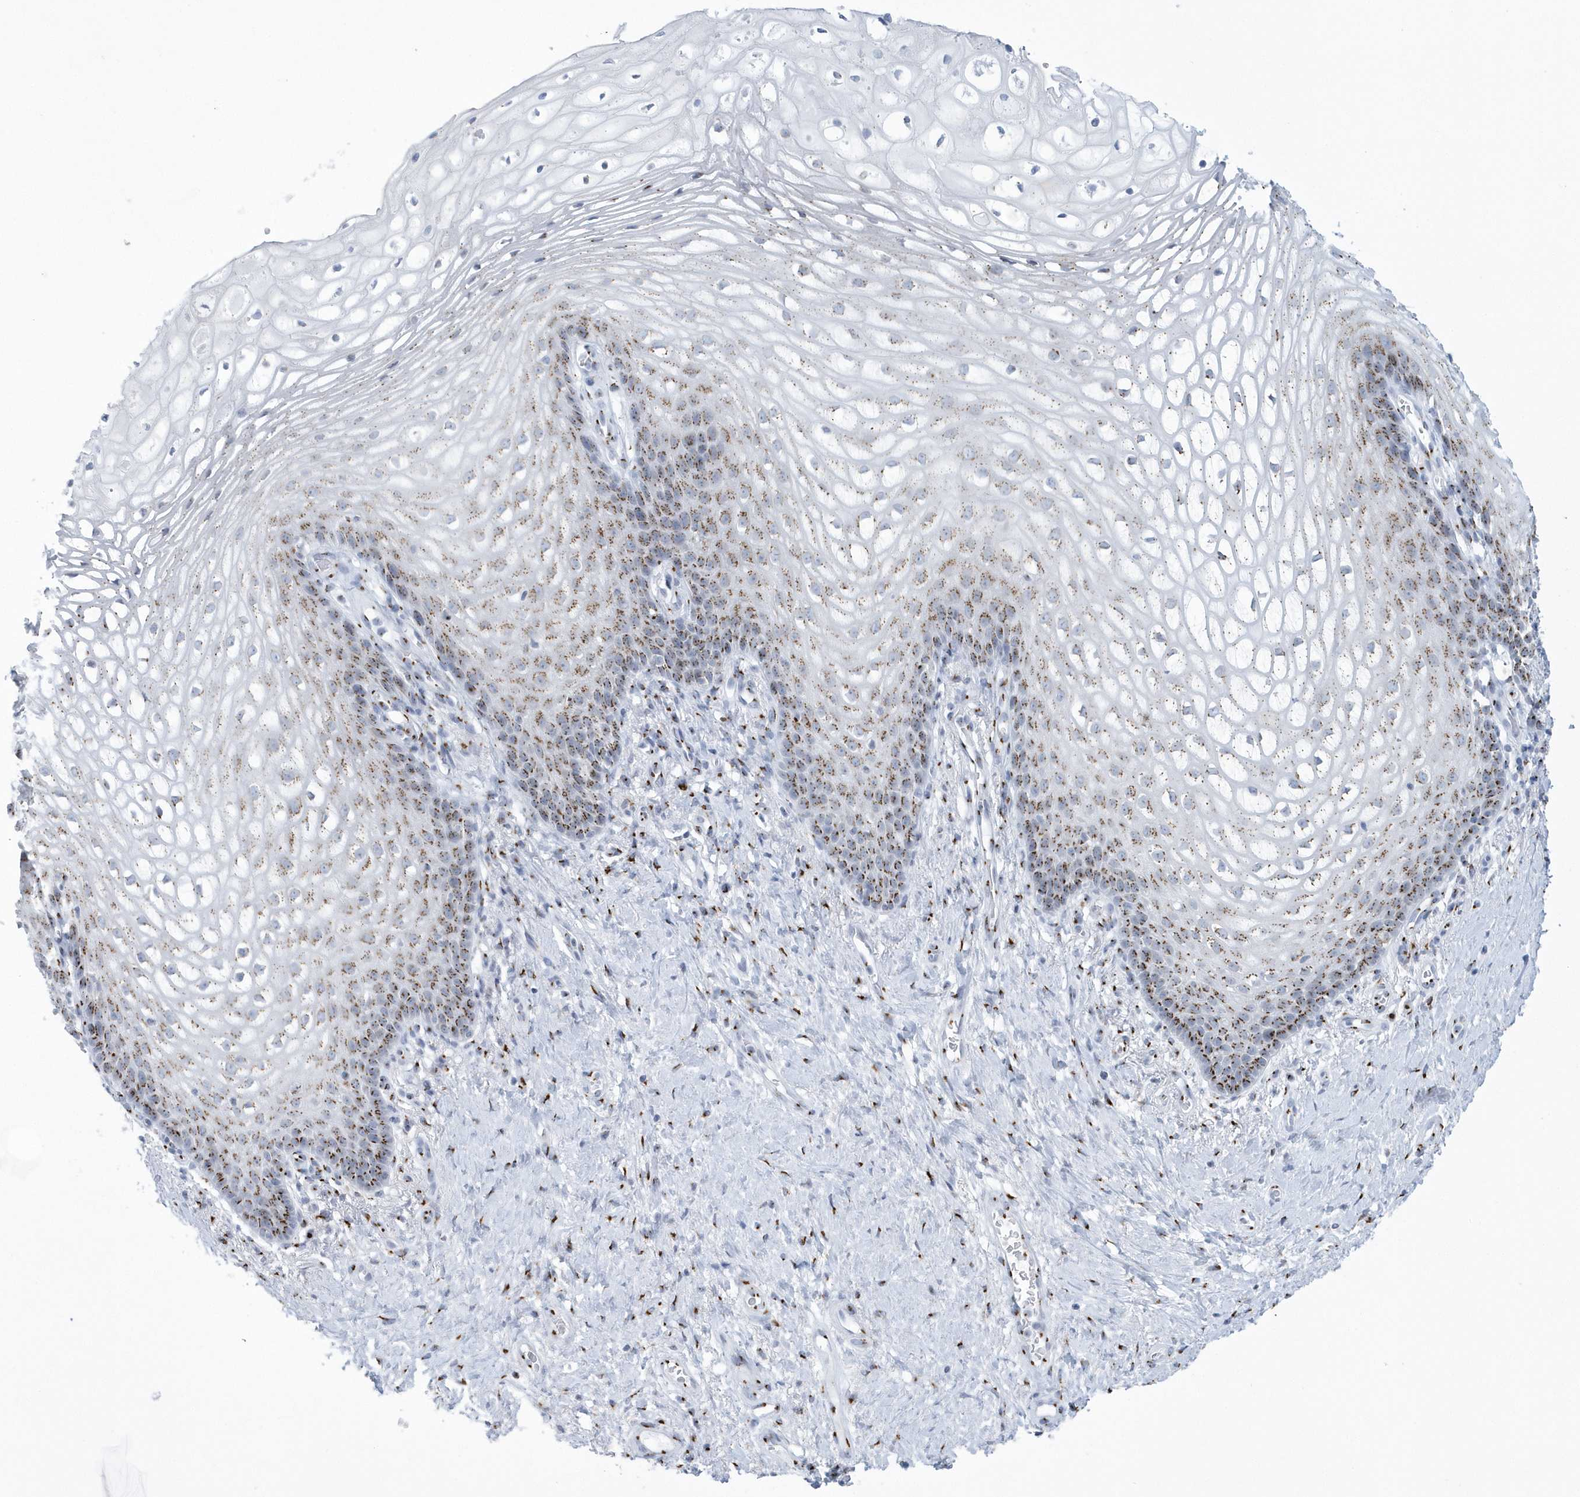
{"staining": {"intensity": "moderate", "quantity": ">75%", "location": "cytoplasmic/membranous"}, "tissue": "vagina", "cell_type": "Squamous epithelial cells", "image_type": "normal", "snomed": [{"axis": "morphology", "description": "Normal tissue, NOS"}, {"axis": "topography", "description": "Vagina"}], "caption": "Unremarkable vagina shows moderate cytoplasmic/membranous staining in about >75% of squamous epithelial cells, visualized by immunohistochemistry. The staining was performed using DAB (3,3'-diaminobenzidine) to visualize the protein expression in brown, while the nuclei were stained in blue with hematoxylin (Magnification: 20x).", "gene": "SLX9", "patient": {"sex": "female", "age": 60}}